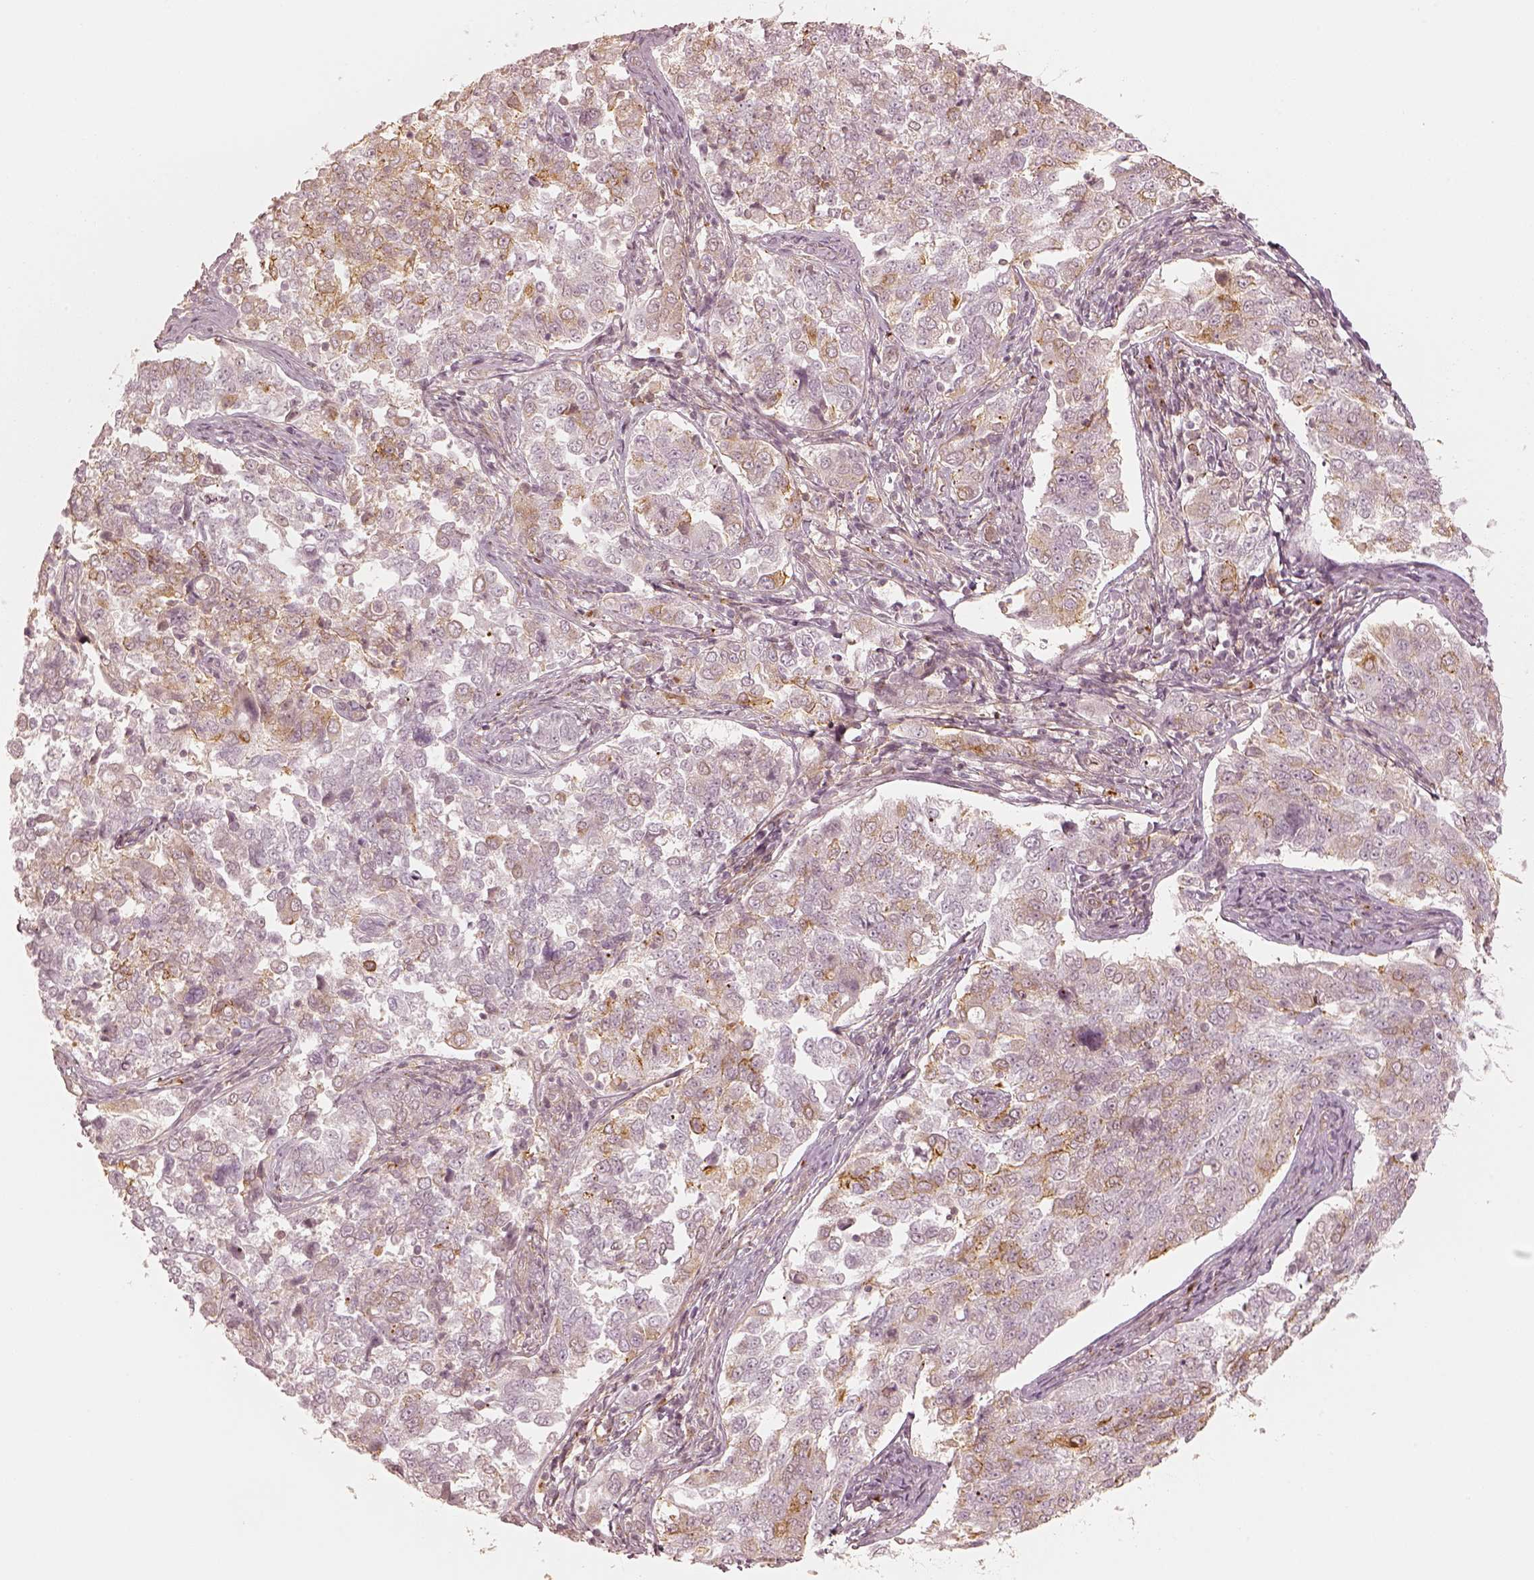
{"staining": {"intensity": "moderate", "quantity": "<25%", "location": "cytoplasmic/membranous"}, "tissue": "endometrial cancer", "cell_type": "Tumor cells", "image_type": "cancer", "snomed": [{"axis": "morphology", "description": "Adenocarcinoma, NOS"}, {"axis": "topography", "description": "Endometrium"}], "caption": "Immunohistochemistry (IHC) micrograph of neoplastic tissue: endometrial cancer stained using immunohistochemistry (IHC) demonstrates low levels of moderate protein expression localized specifically in the cytoplasmic/membranous of tumor cells, appearing as a cytoplasmic/membranous brown color.", "gene": "GORASP2", "patient": {"sex": "female", "age": 43}}